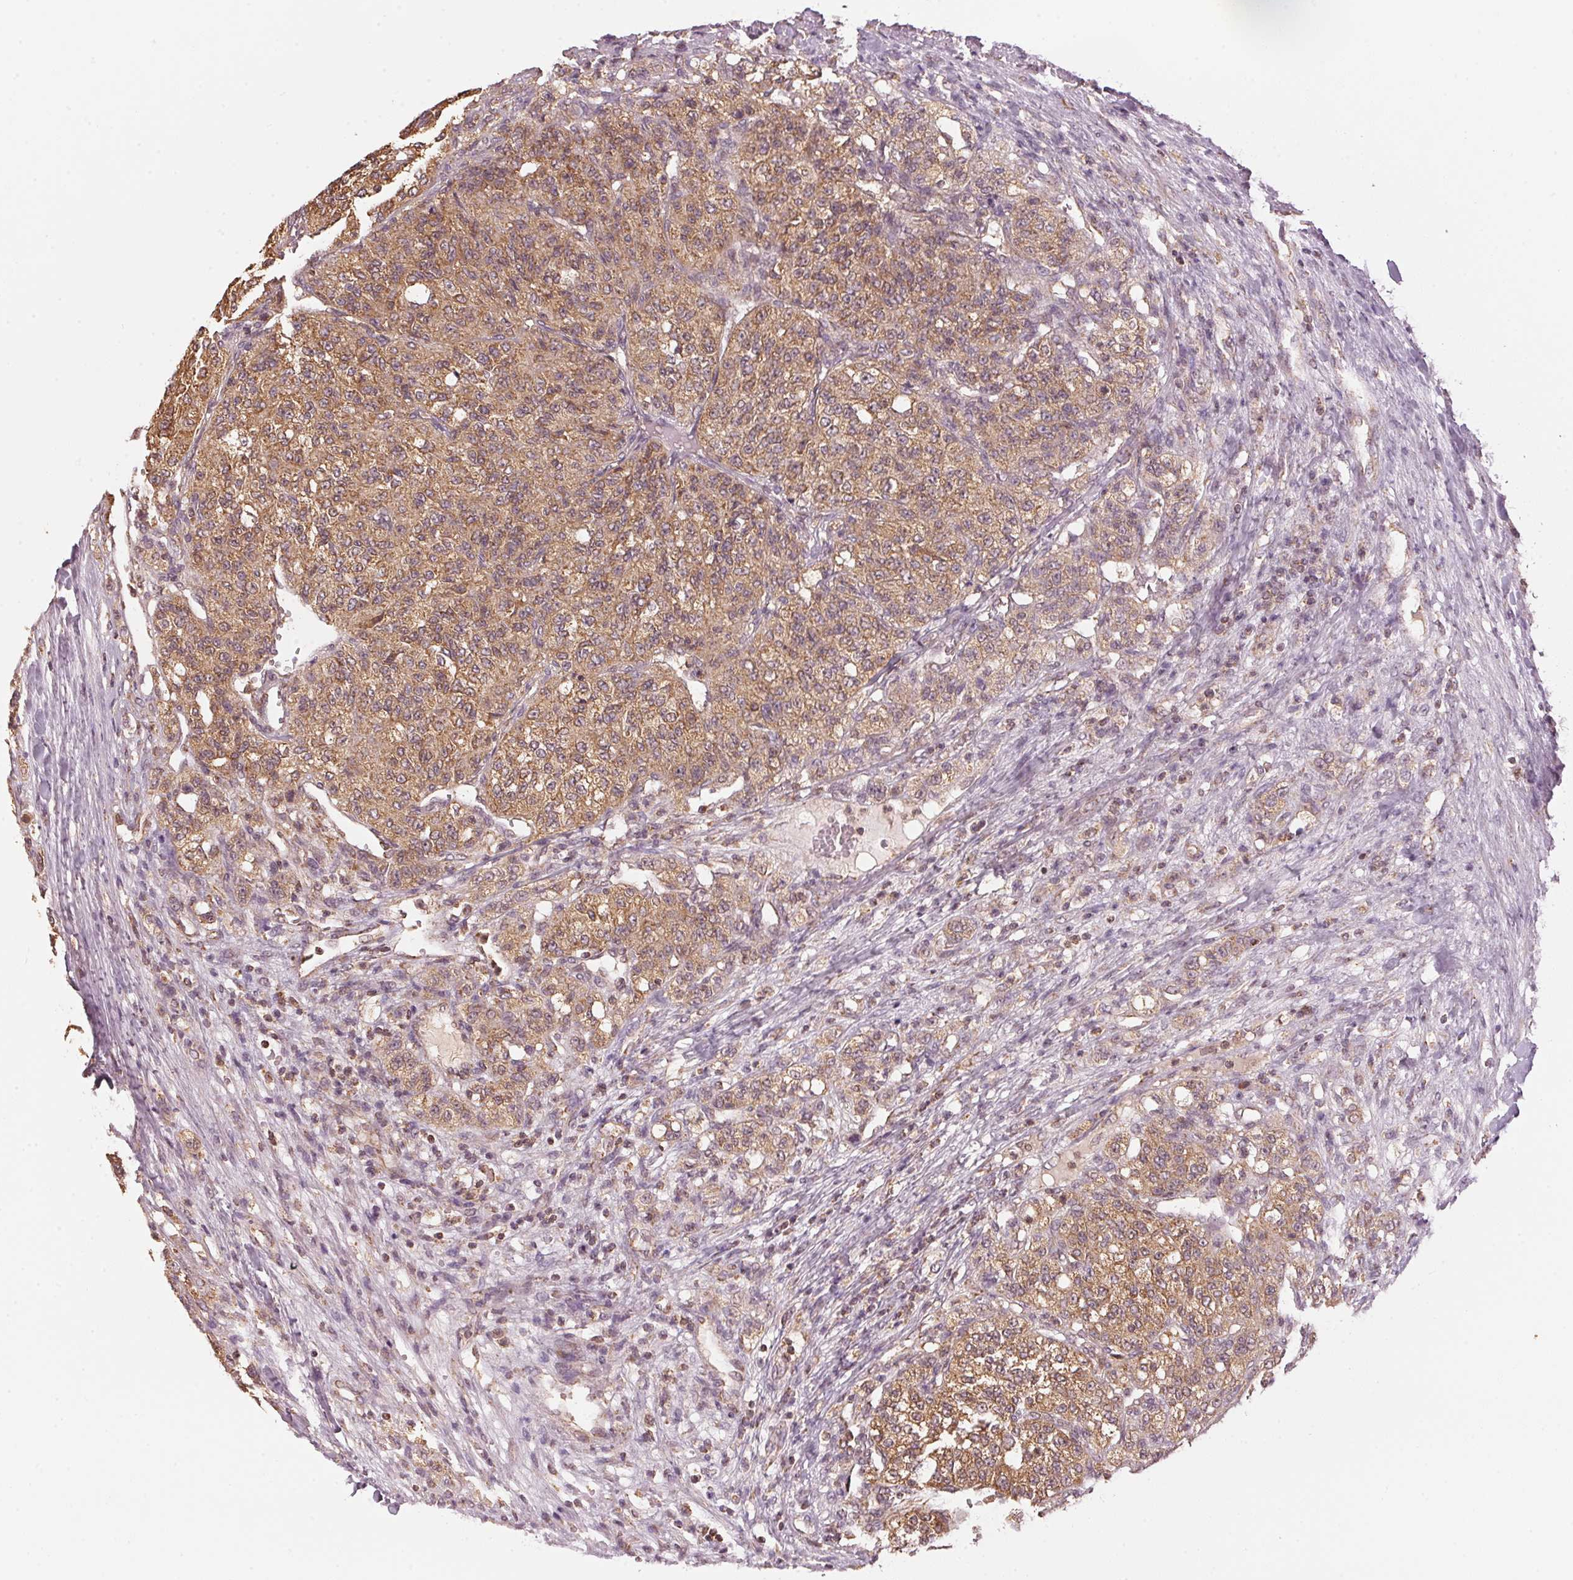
{"staining": {"intensity": "moderate", "quantity": ">75%", "location": "cytoplasmic/membranous"}, "tissue": "renal cancer", "cell_type": "Tumor cells", "image_type": "cancer", "snomed": [{"axis": "morphology", "description": "Adenocarcinoma, NOS"}, {"axis": "topography", "description": "Kidney"}], "caption": "Adenocarcinoma (renal) was stained to show a protein in brown. There is medium levels of moderate cytoplasmic/membranous staining in approximately >75% of tumor cells. (brown staining indicates protein expression, while blue staining denotes nuclei).", "gene": "ARHGAP6", "patient": {"sex": "female", "age": 63}}